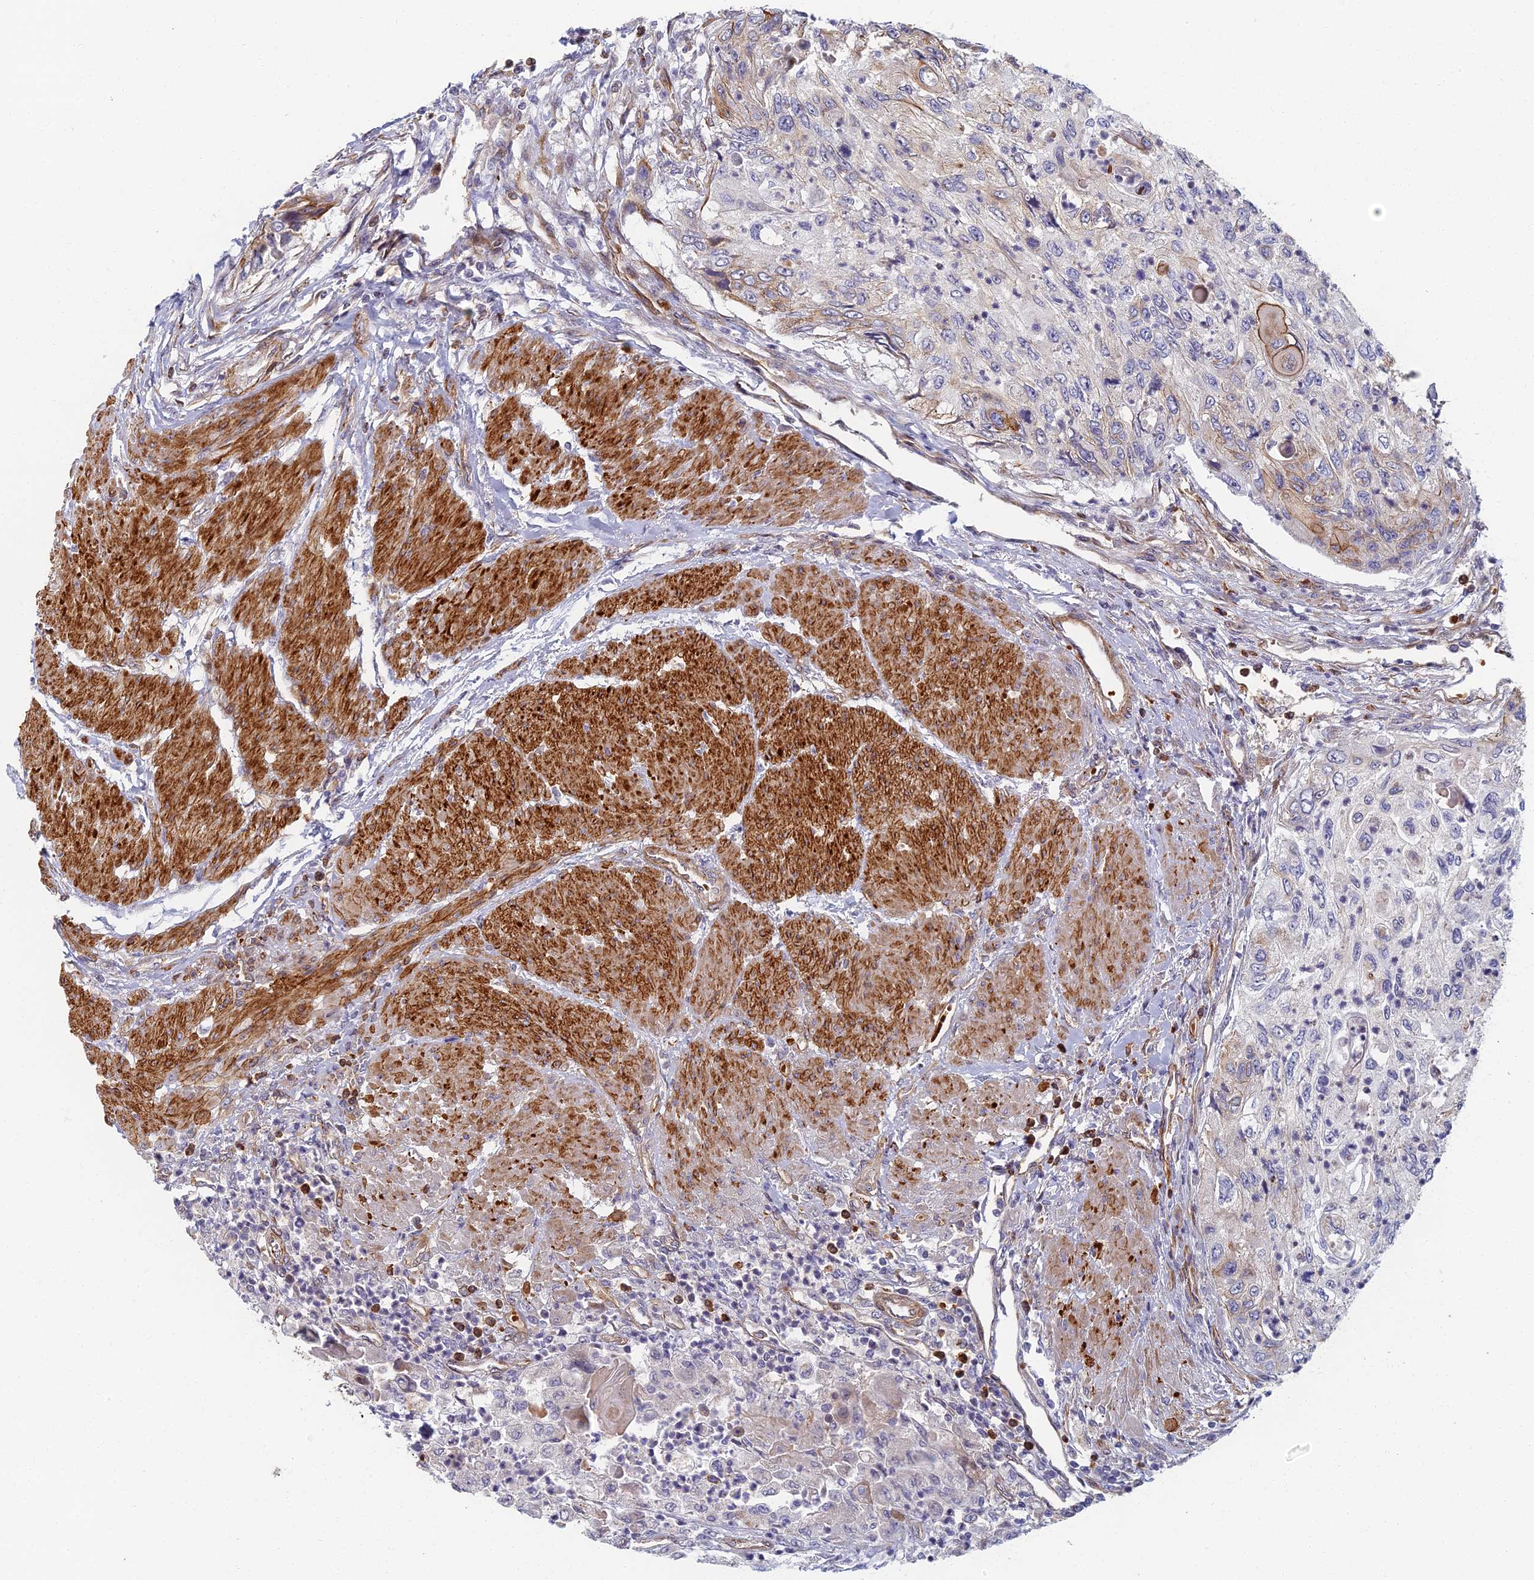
{"staining": {"intensity": "negative", "quantity": "none", "location": "none"}, "tissue": "urothelial cancer", "cell_type": "Tumor cells", "image_type": "cancer", "snomed": [{"axis": "morphology", "description": "Urothelial carcinoma, High grade"}, {"axis": "topography", "description": "Urinary bladder"}], "caption": "This micrograph is of urothelial cancer stained with immunohistochemistry (IHC) to label a protein in brown with the nuclei are counter-stained blue. There is no staining in tumor cells. (Stains: DAB immunohistochemistry with hematoxylin counter stain, Microscopy: brightfield microscopy at high magnification).", "gene": "ABCB10", "patient": {"sex": "female", "age": 60}}